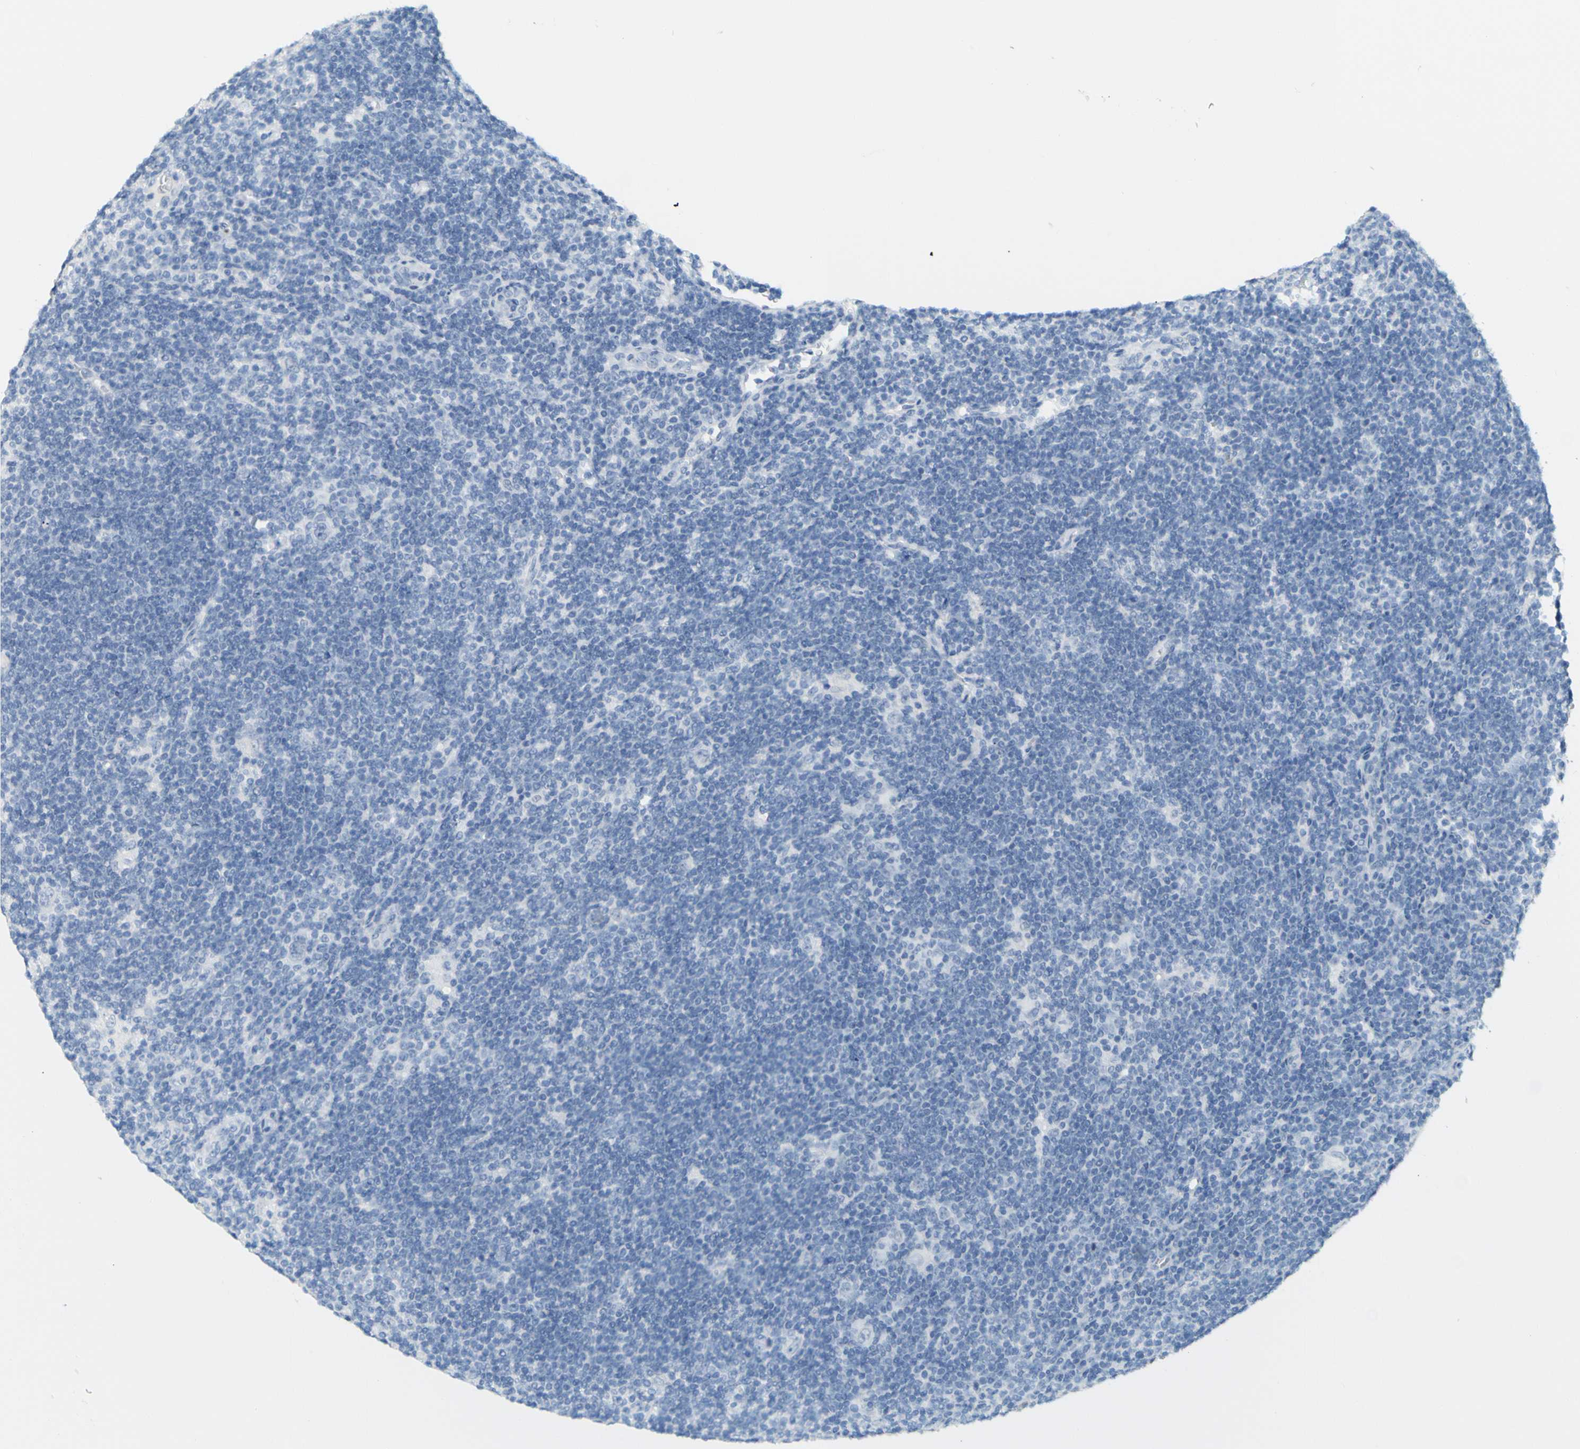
{"staining": {"intensity": "negative", "quantity": "none", "location": "none"}, "tissue": "lymphoma", "cell_type": "Tumor cells", "image_type": "cancer", "snomed": [{"axis": "morphology", "description": "Hodgkin's disease, NOS"}, {"axis": "topography", "description": "Lymph node"}], "caption": "High power microscopy histopathology image of an IHC image of Hodgkin's disease, revealing no significant expression in tumor cells. (Stains: DAB immunohistochemistry with hematoxylin counter stain, Microscopy: brightfield microscopy at high magnification).", "gene": "OPN1SW", "patient": {"sex": "female", "age": 57}}